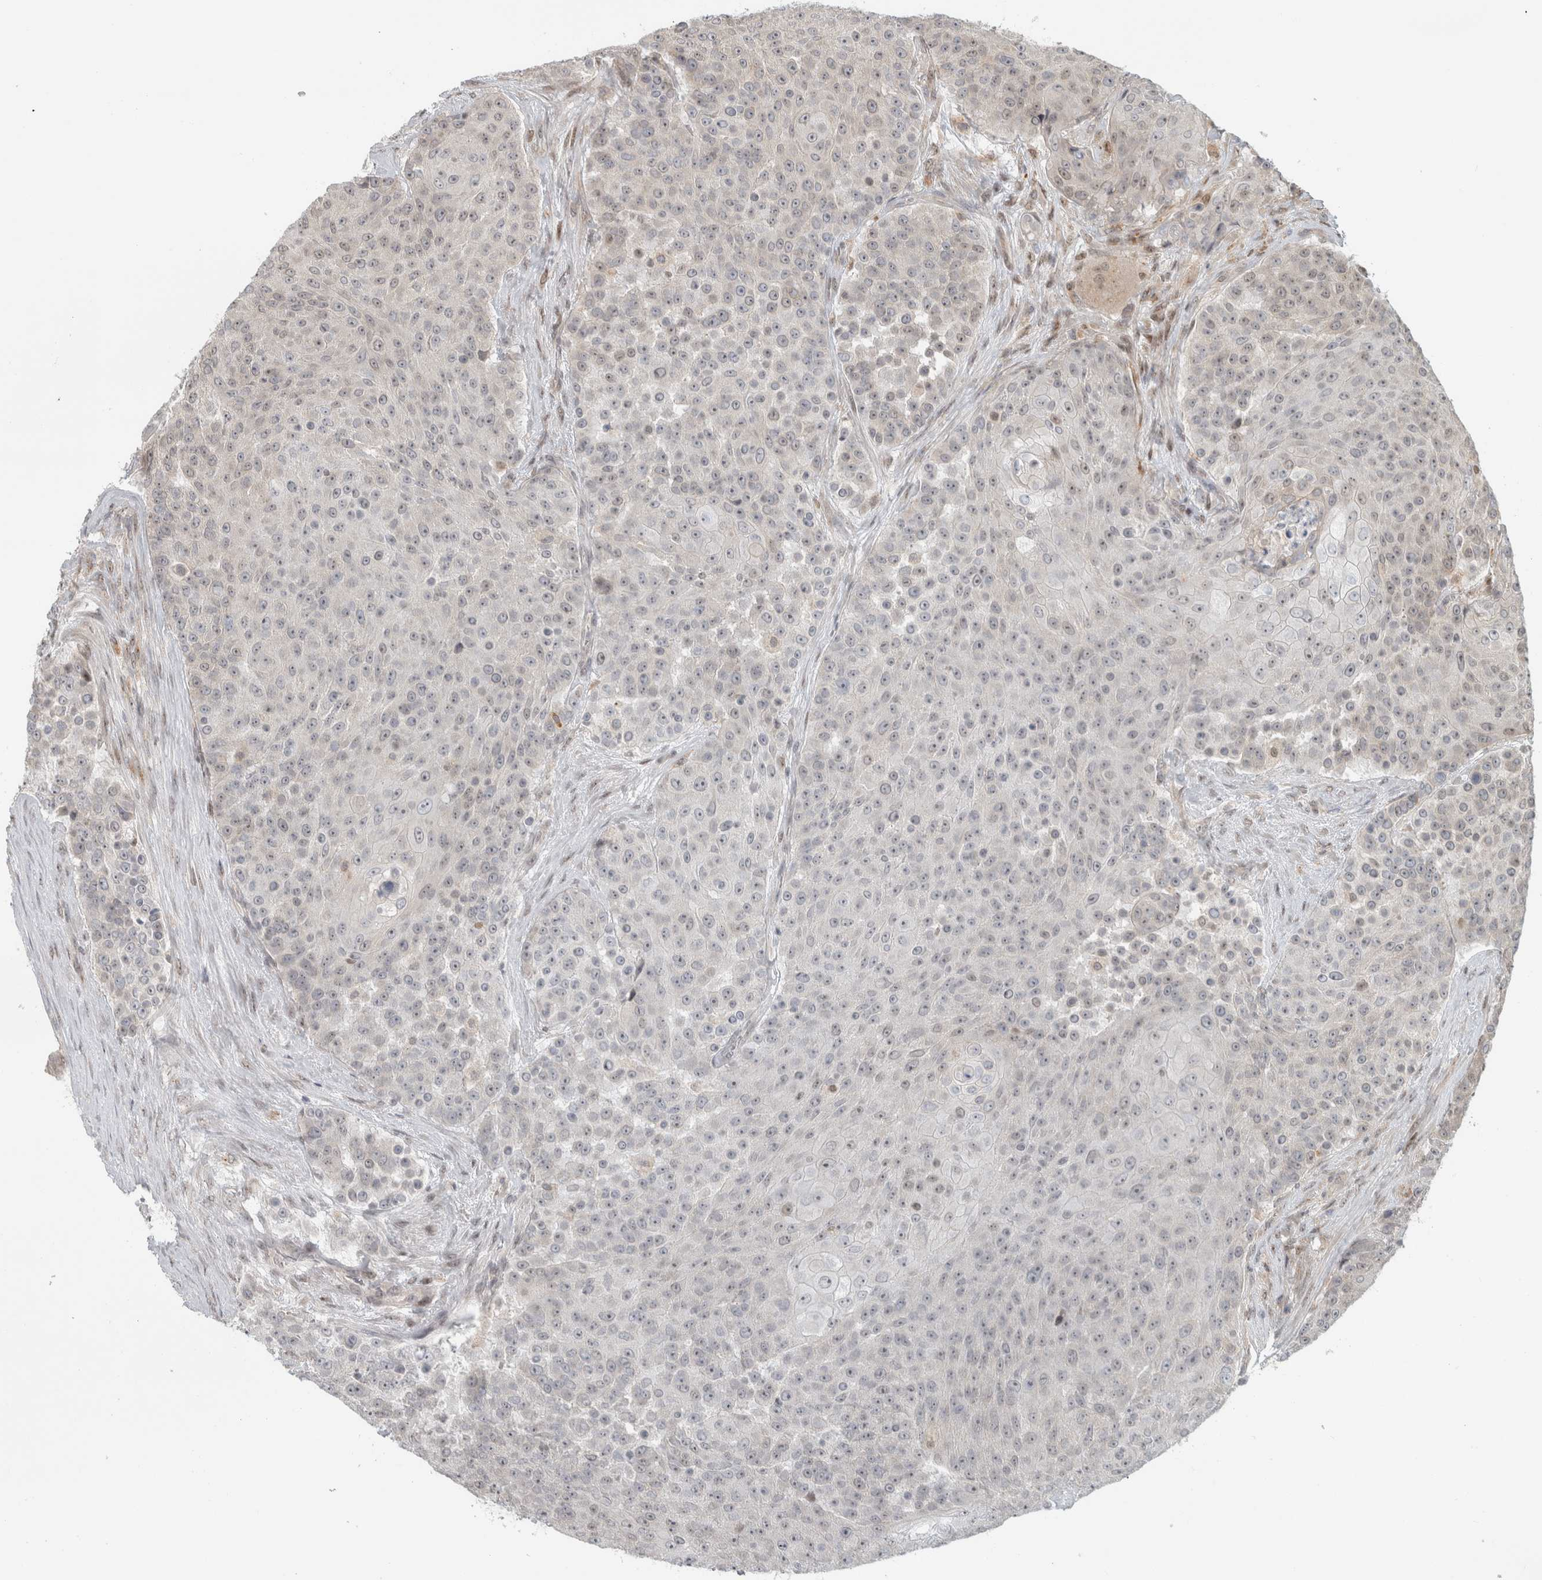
{"staining": {"intensity": "weak", "quantity": "<25%", "location": "nuclear"}, "tissue": "urothelial cancer", "cell_type": "Tumor cells", "image_type": "cancer", "snomed": [{"axis": "morphology", "description": "Urothelial carcinoma, High grade"}, {"axis": "topography", "description": "Urinary bladder"}], "caption": "Immunohistochemical staining of urothelial cancer displays no significant positivity in tumor cells.", "gene": "NAB2", "patient": {"sex": "female", "age": 63}}